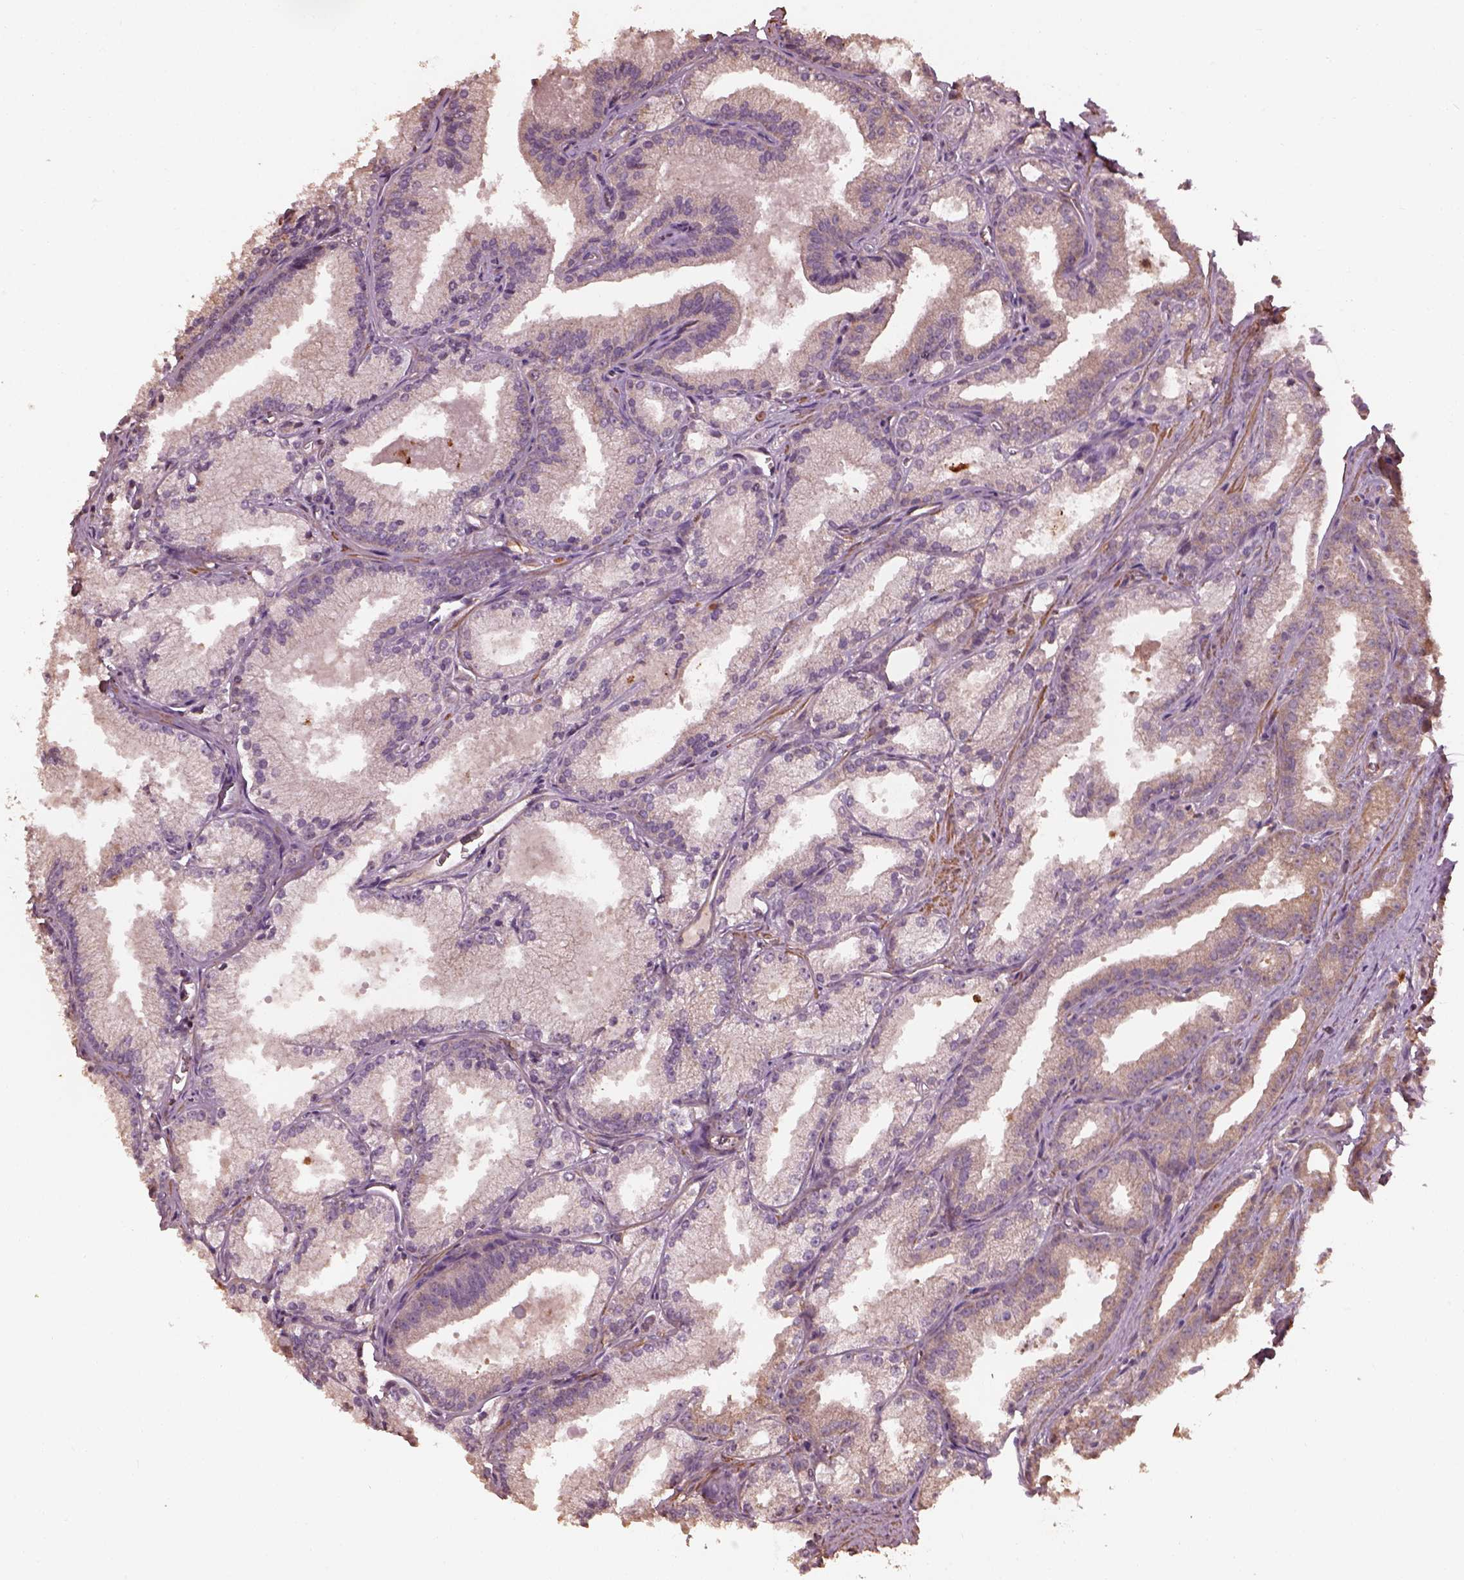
{"staining": {"intensity": "weak", "quantity": "25%-75%", "location": "cytoplasmic/membranous"}, "tissue": "prostate cancer", "cell_type": "Tumor cells", "image_type": "cancer", "snomed": [{"axis": "morphology", "description": "Adenocarcinoma, NOS"}, {"axis": "morphology", "description": "Adenocarcinoma, High grade"}, {"axis": "topography", "description": "Prostate"}], "caption": "DAB immunohistochemical staining of human prostate cancer shows weak cytoplasmic/membranous protein staining in approximately 25%-75% of tumor cells.", "gene": "METTL4", "patient": {"sex": "male", "age": 70}}